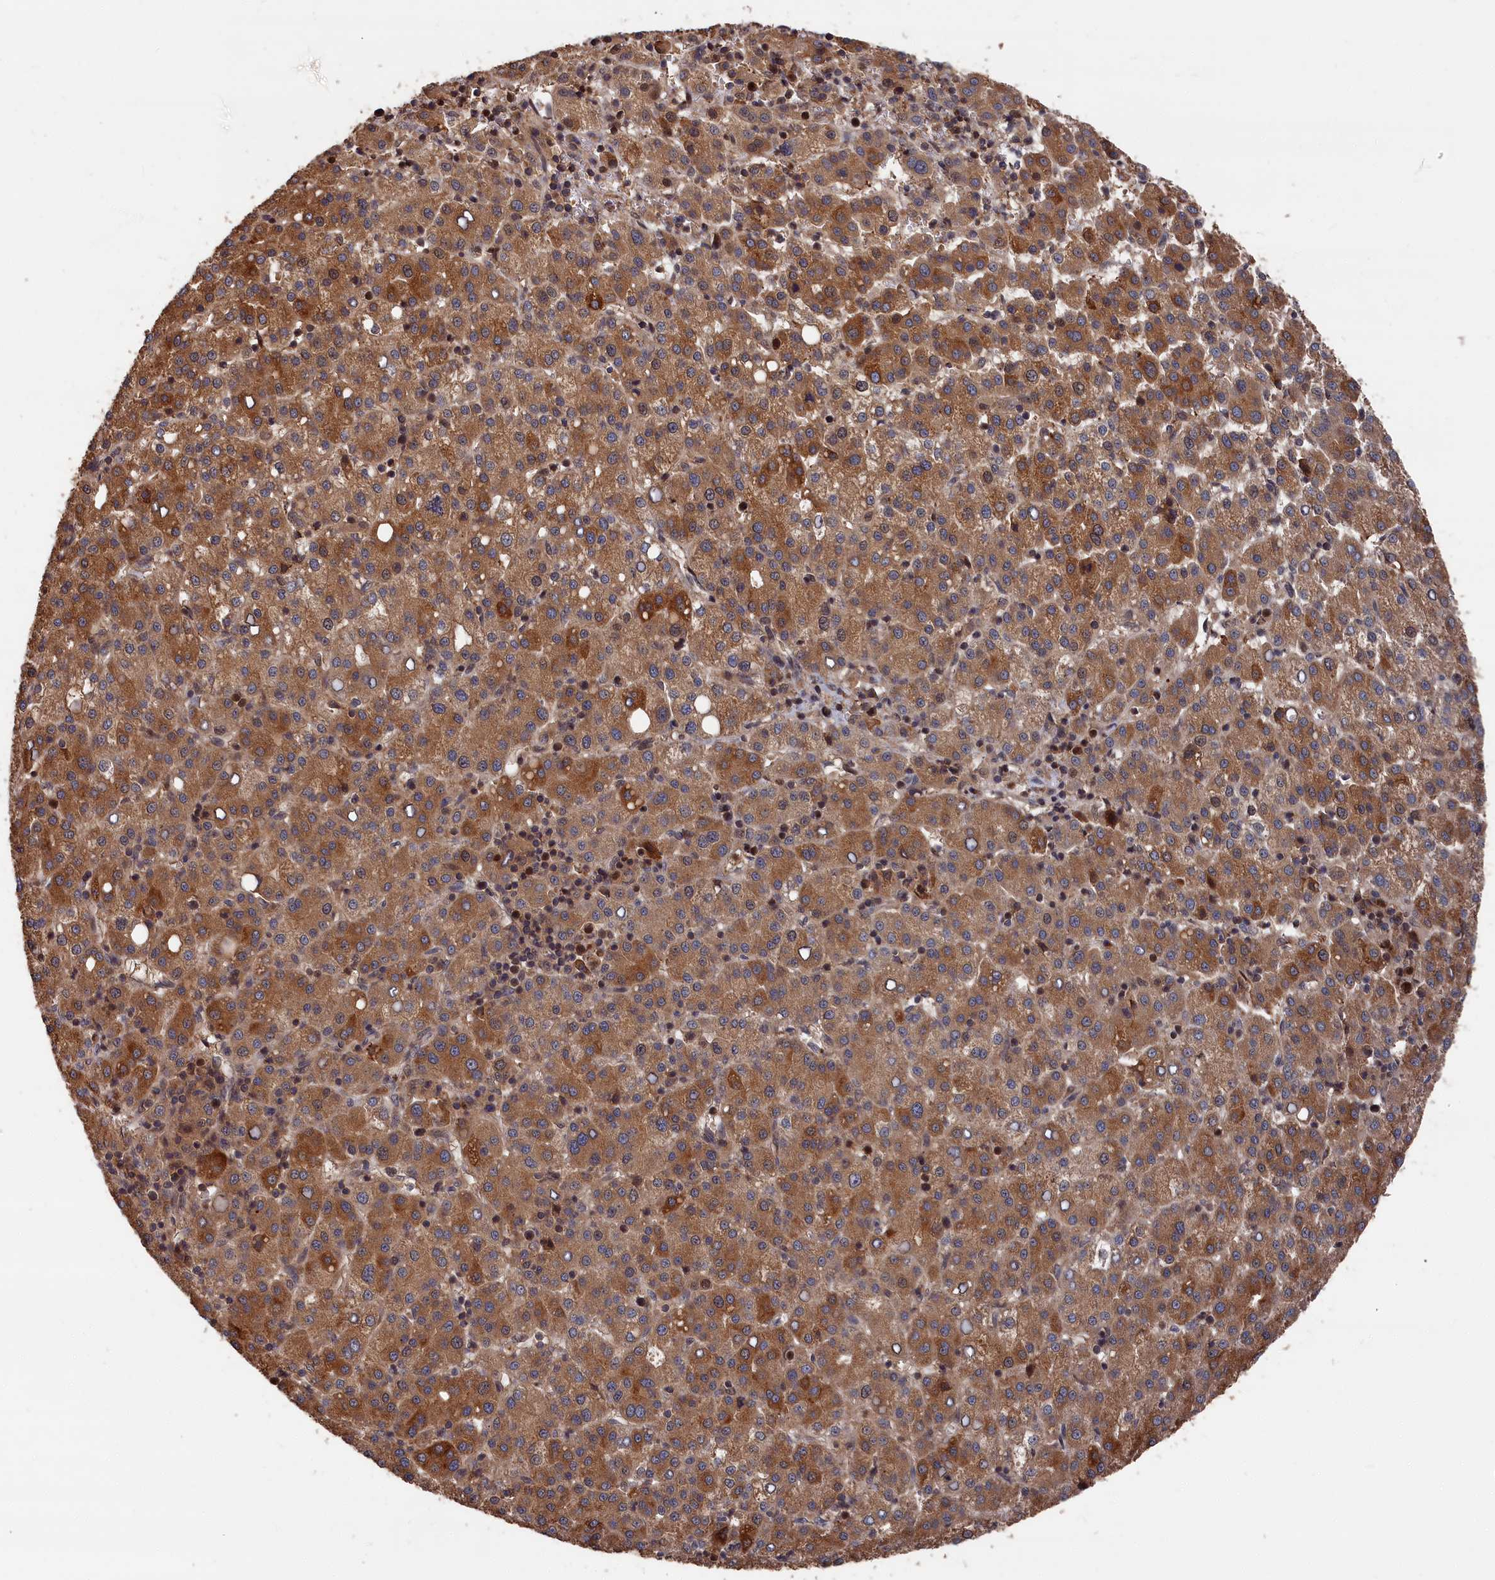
{"staining": {"intensity": "moderate", "quantity": ">75%", "location": "cytoplasmic/membranous"}, "tissue": "liver cancer", "cell_type": "Tumor cells", "image_type": "cancer", "snomed": [{"axis": "morphology", "description": "Carcinoma, Hepatocellular, NOS"}, {"axis": "topography", "description": "Liver"}], "caption": "Protein expression analysis of human liver cancer reveals moderate cytoplasmic/membranous positivity in about >75% of tumor cells.", "gene": "RMI2", "patient": {"sex": "female", "age": 58}}